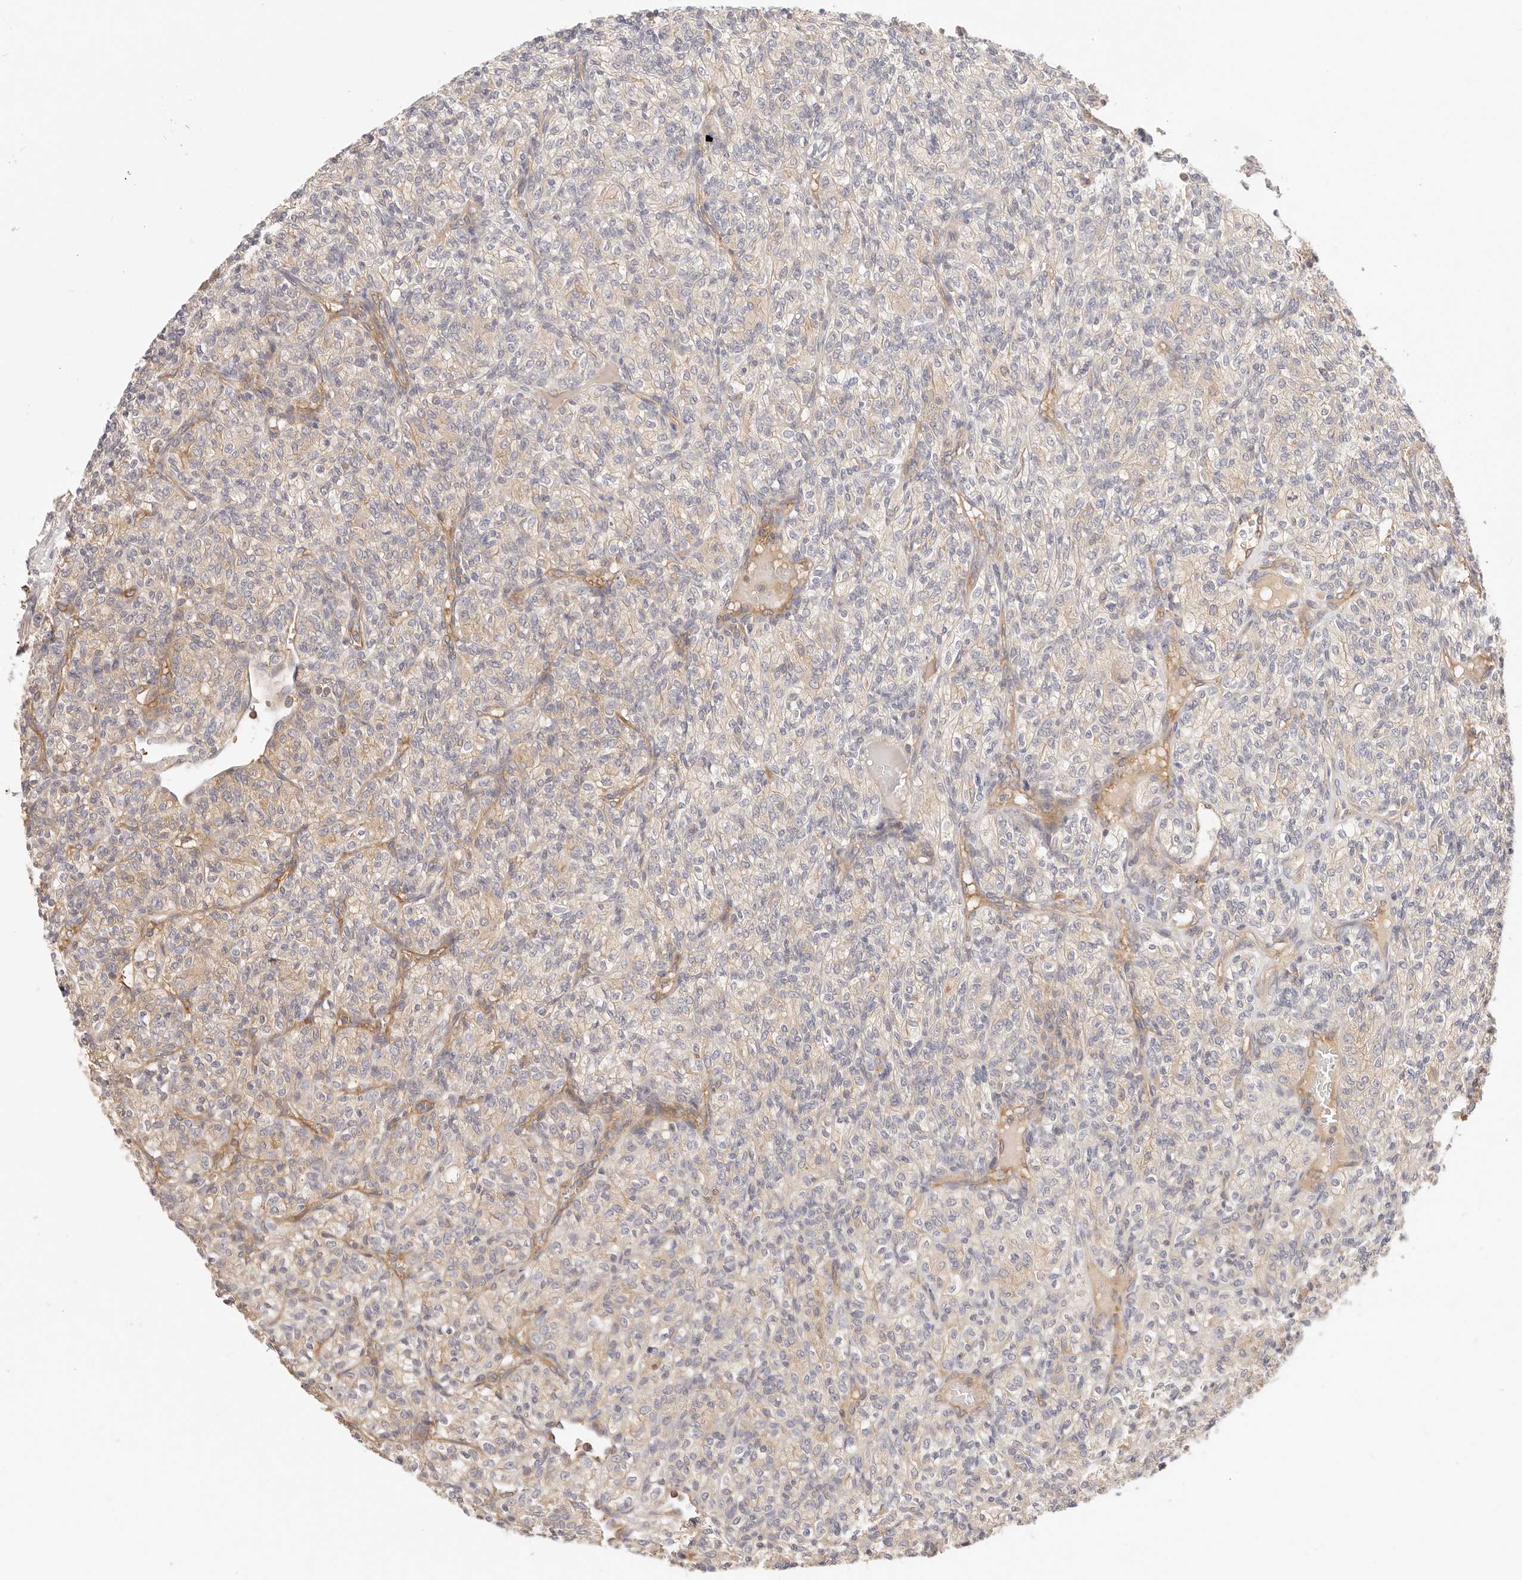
{"staining": {"intensity": "weak", "quantity": "25%-75%", "location": "cytoplasmic/membranous"}, "tissue": "renal cancer", "cell_type": "Tumor cells", "image_type": "cancer", "snomed": [{"axis": "morphology", "description": "Adenocarcinoma, NOS"}, {"axis": "topography", "description": "Kidney"}], "caption": "Immunohistochemical staining of renal cancer demonstrates low levels of weak cytoplasmic/membranous protein positivity in approximately 25%-75% of tumor cells.", "gene": "KCMF1", "patient": {"sex": "male", "age": 77}}